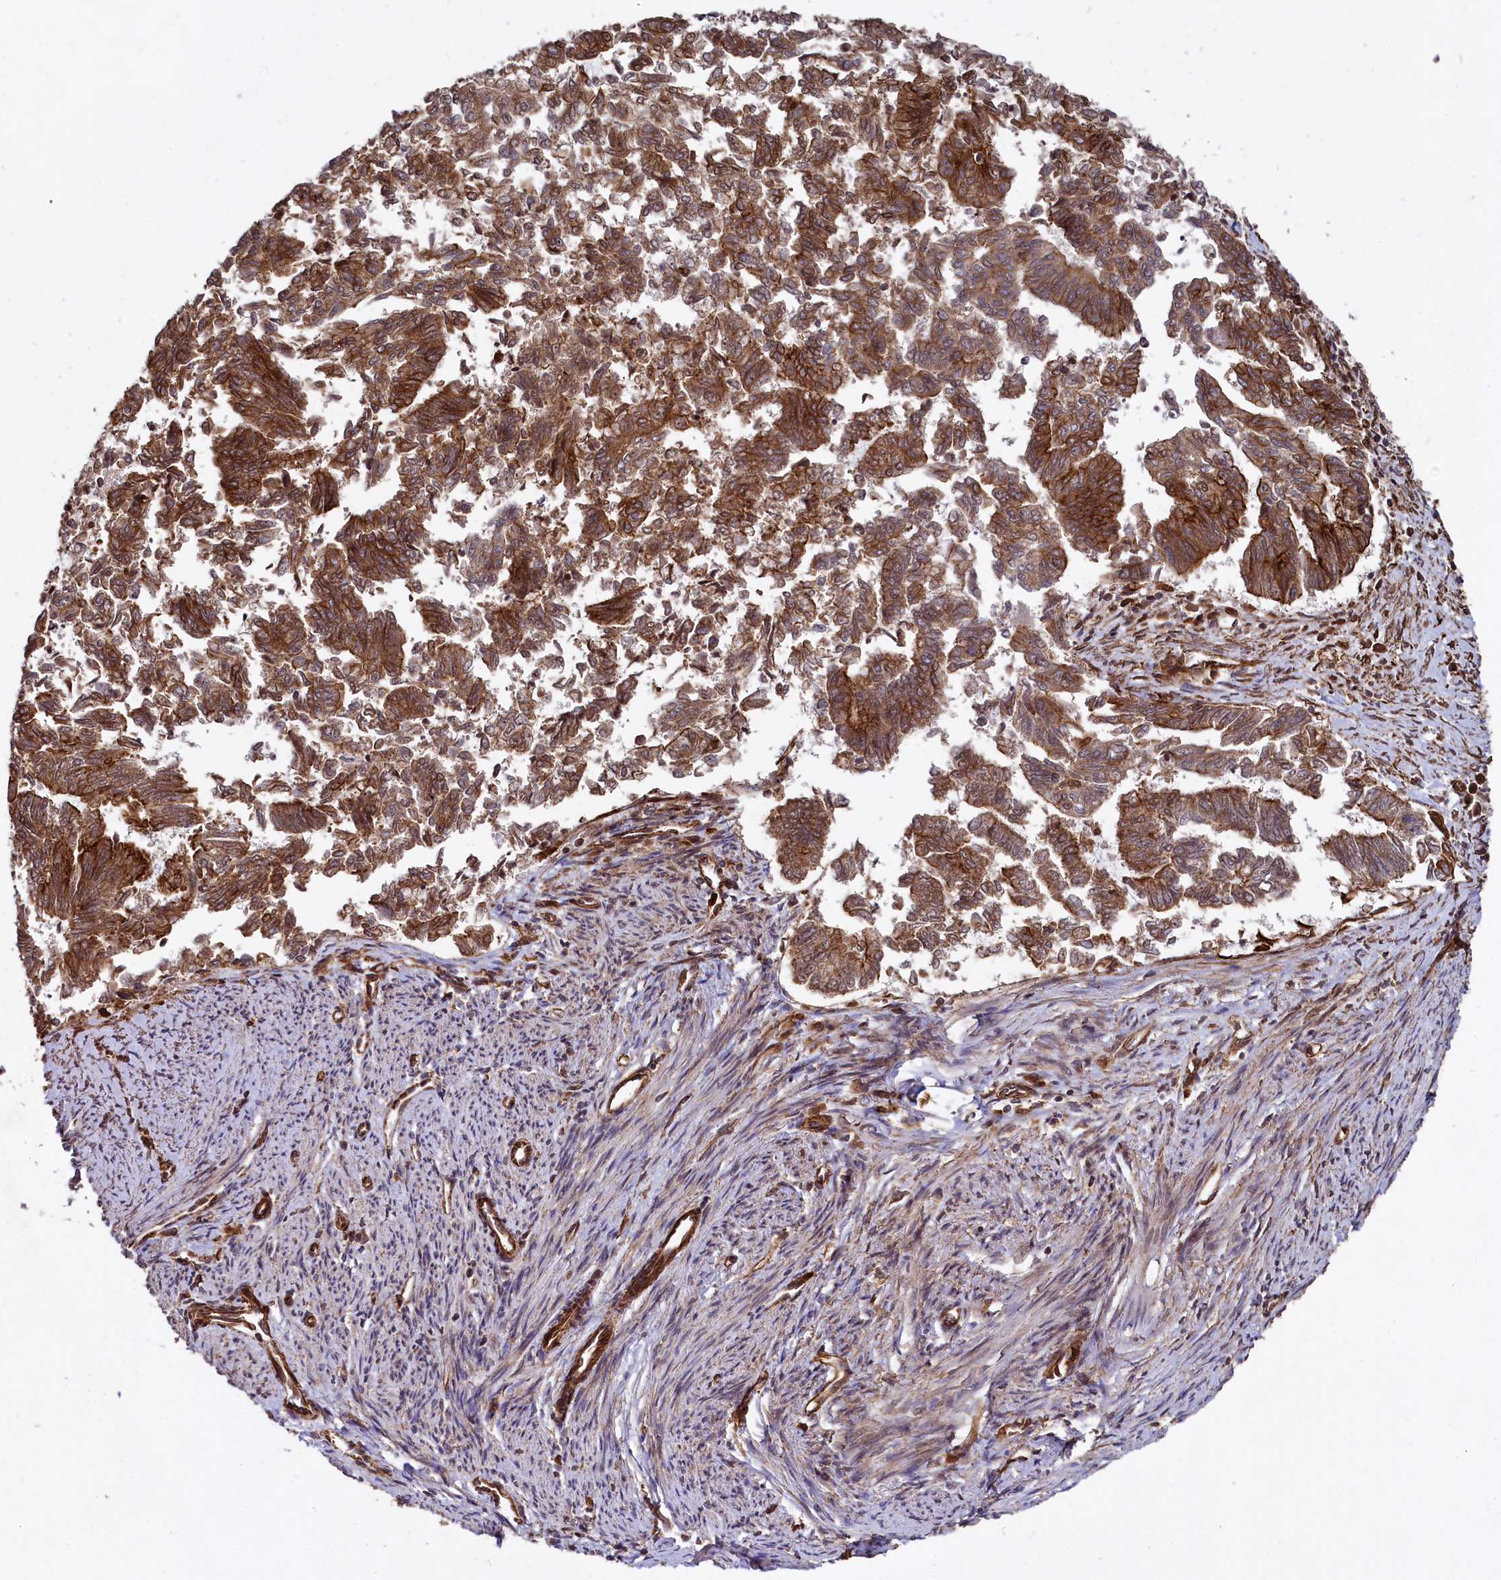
{"staining": {"intensity": "moderate", "quantity": ">75%", "location": "cytoplasmic/membranous"}, "tissue": "endometrial cancer", "cell_type": "Tumor cells", "image_type": "cancer", "snomed": [{"axis": "morphology", "description": "Adenocarcinoma, NOS"}, {"axis": "topography", "description": "Endometrium"}], "caption": "Endometrial adenocarcinoma stained for a protein demonstrates moderate cytoplasmic/membranous positivity in tumor cells.", "gene": "SVIP", "patient": {"sex": "female", "age": 79}}